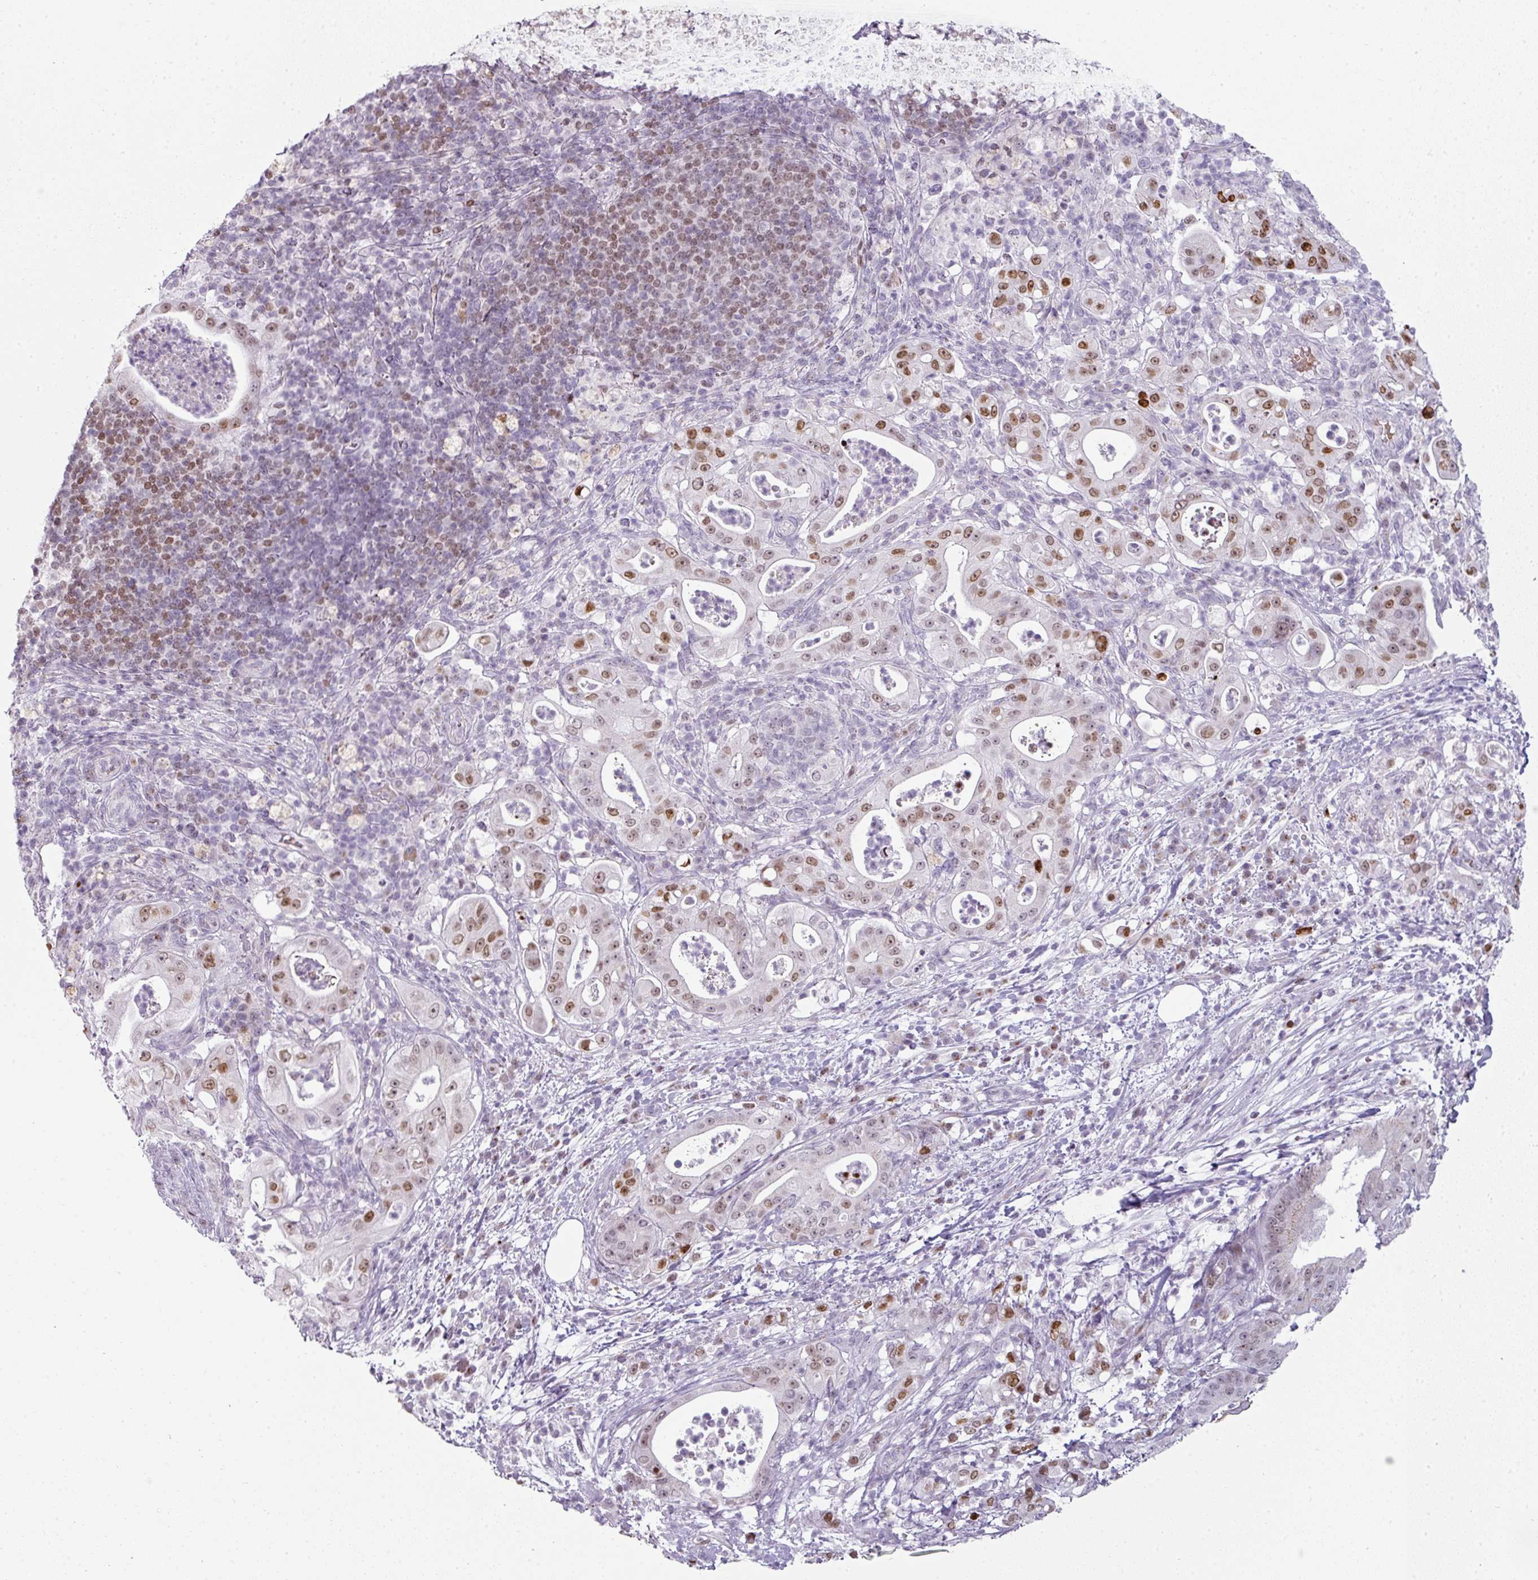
{"staining": {"intensity": "moderate", "quantity": ">75%", "location": "nuclear"}, "tissue": "pancreatic cancer", "cell_type": "Tumor cells", "image_type": "cancer", "snomed": [{"axis": "morphology", "description": "Adenocarcinoma, NOS"}, {"axis": "topography", "description": "Pancreas"}], "caption": "Pancreatic cancer (adenocarcinoma) stained with a brown dye shows moderate nuclear positive expression in approximately >75% of tumor cells.", "gene": "SYT8", "patient": {"sex": "male", "age": 71}}